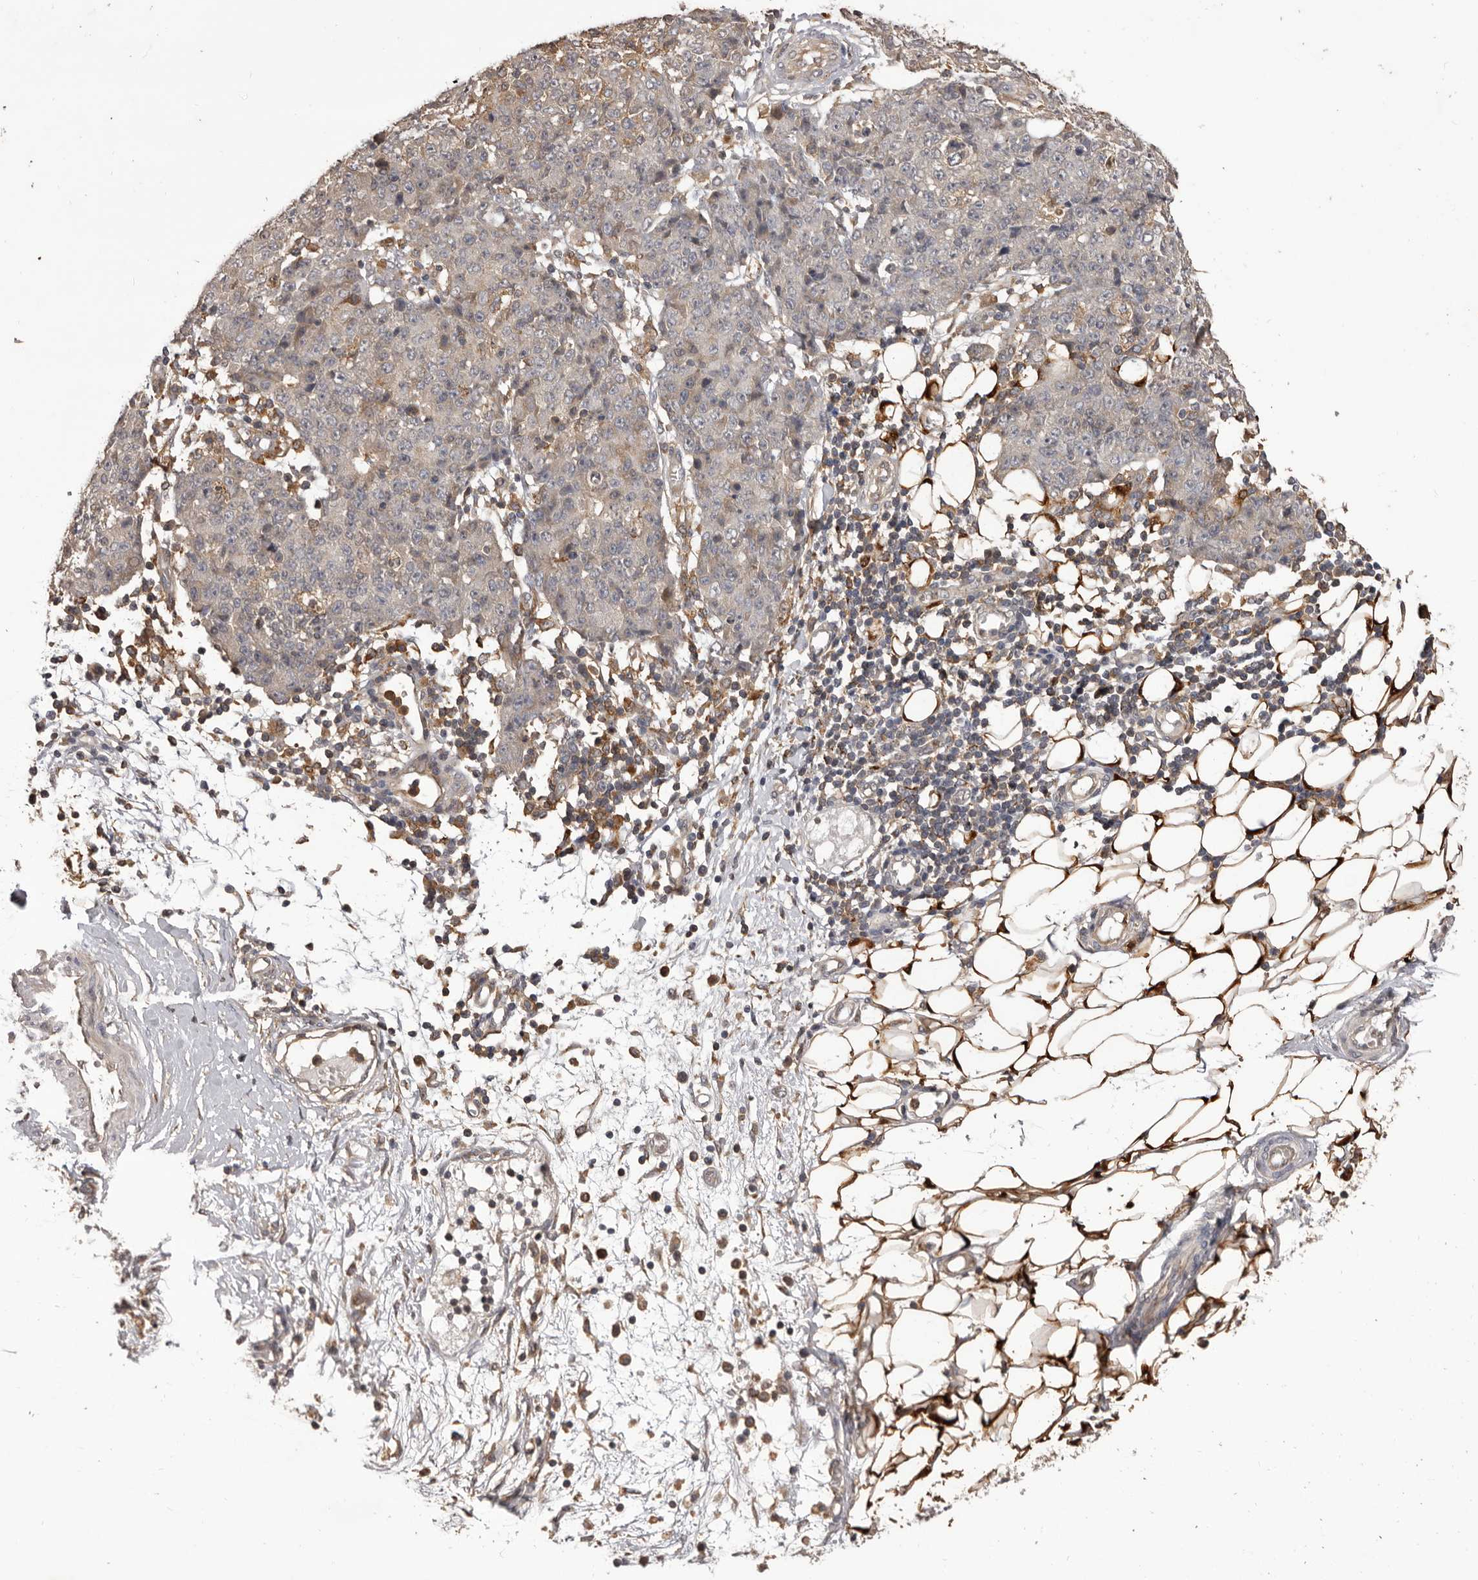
{"staining": {"intensity": "negative", "quantity": "none", "location": "none"}, "tissue": "ovarian cancer", "cell_type": "Tumor cells", "image_type": "cancer", "snomed": [{"axis": "morphology", "description": "Carcinoma, endometroid"}, {"axis": "topography", "description": "Ovary"}], "caption": "Ovarian cancer stained for a protein using immunohistochemistry demonstrates no staining tumor cells.", "gene": "GLIPR2", "patient": {"sex": "female", "age": 42}}